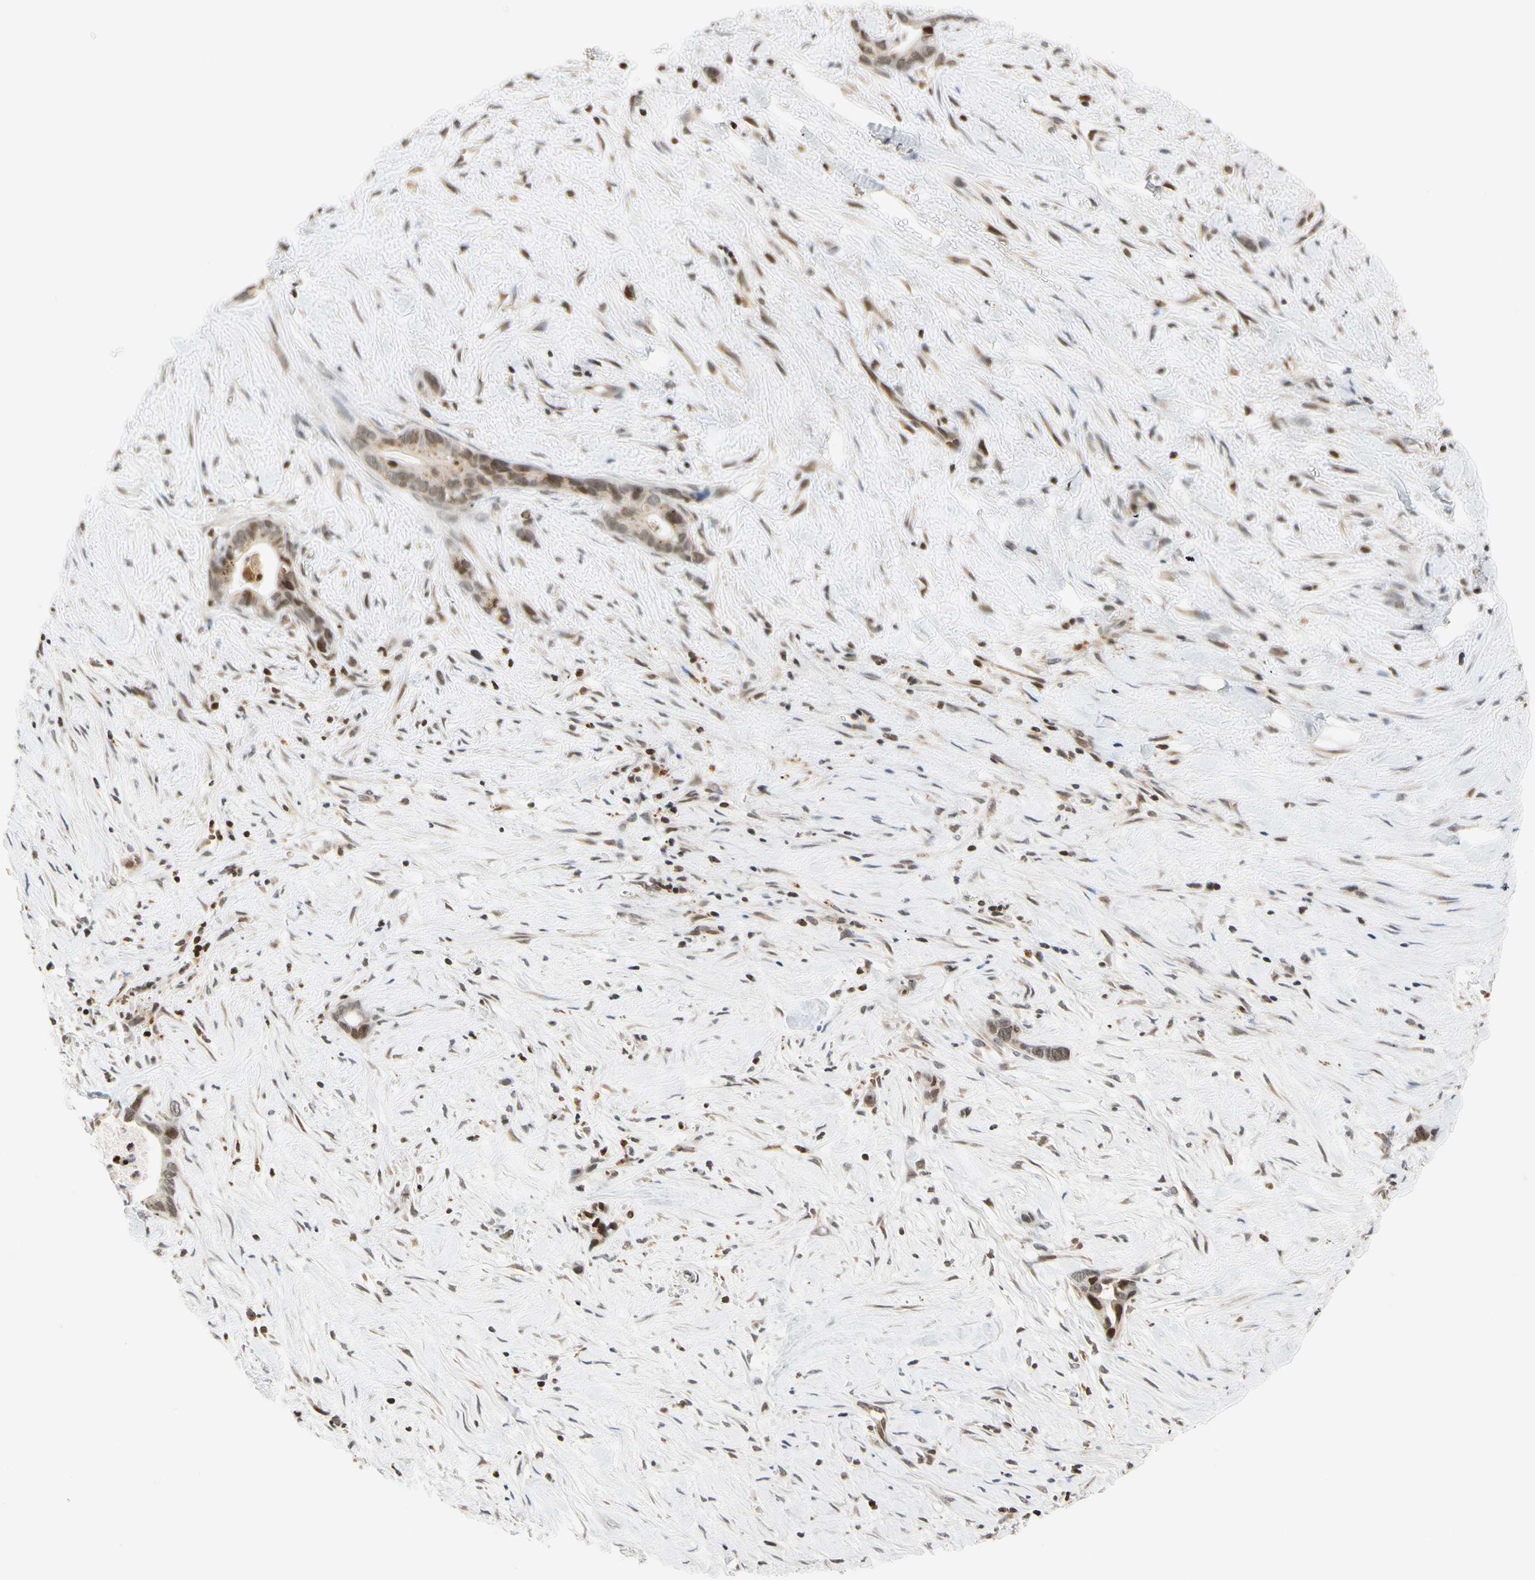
{"staining": {"intensity": "moderate", "quantity": ">75%", "location": "nuclear"}, "tissue": "liver cancer", "cell_type": "Tumor cells", "image_type": "cancer", "snomed": [{"axis": "morphology", "description": "Cholangiocarcinoma"}, {"axis": "topography", "description": "Liver"}], "caption": "Brown immunohistochemical staining in liver cholangiocarcinoma reveals moderate nuclear staining in about >75% of tumor cells. The protein is stained brown, and the nuclei are stained in blue (DAB (3,3'-diaminobenzidine) IHC with brightfield microscopy, high magnification).", "gene": "CDK7", "patient": {"sex": "female", "age": 55}}